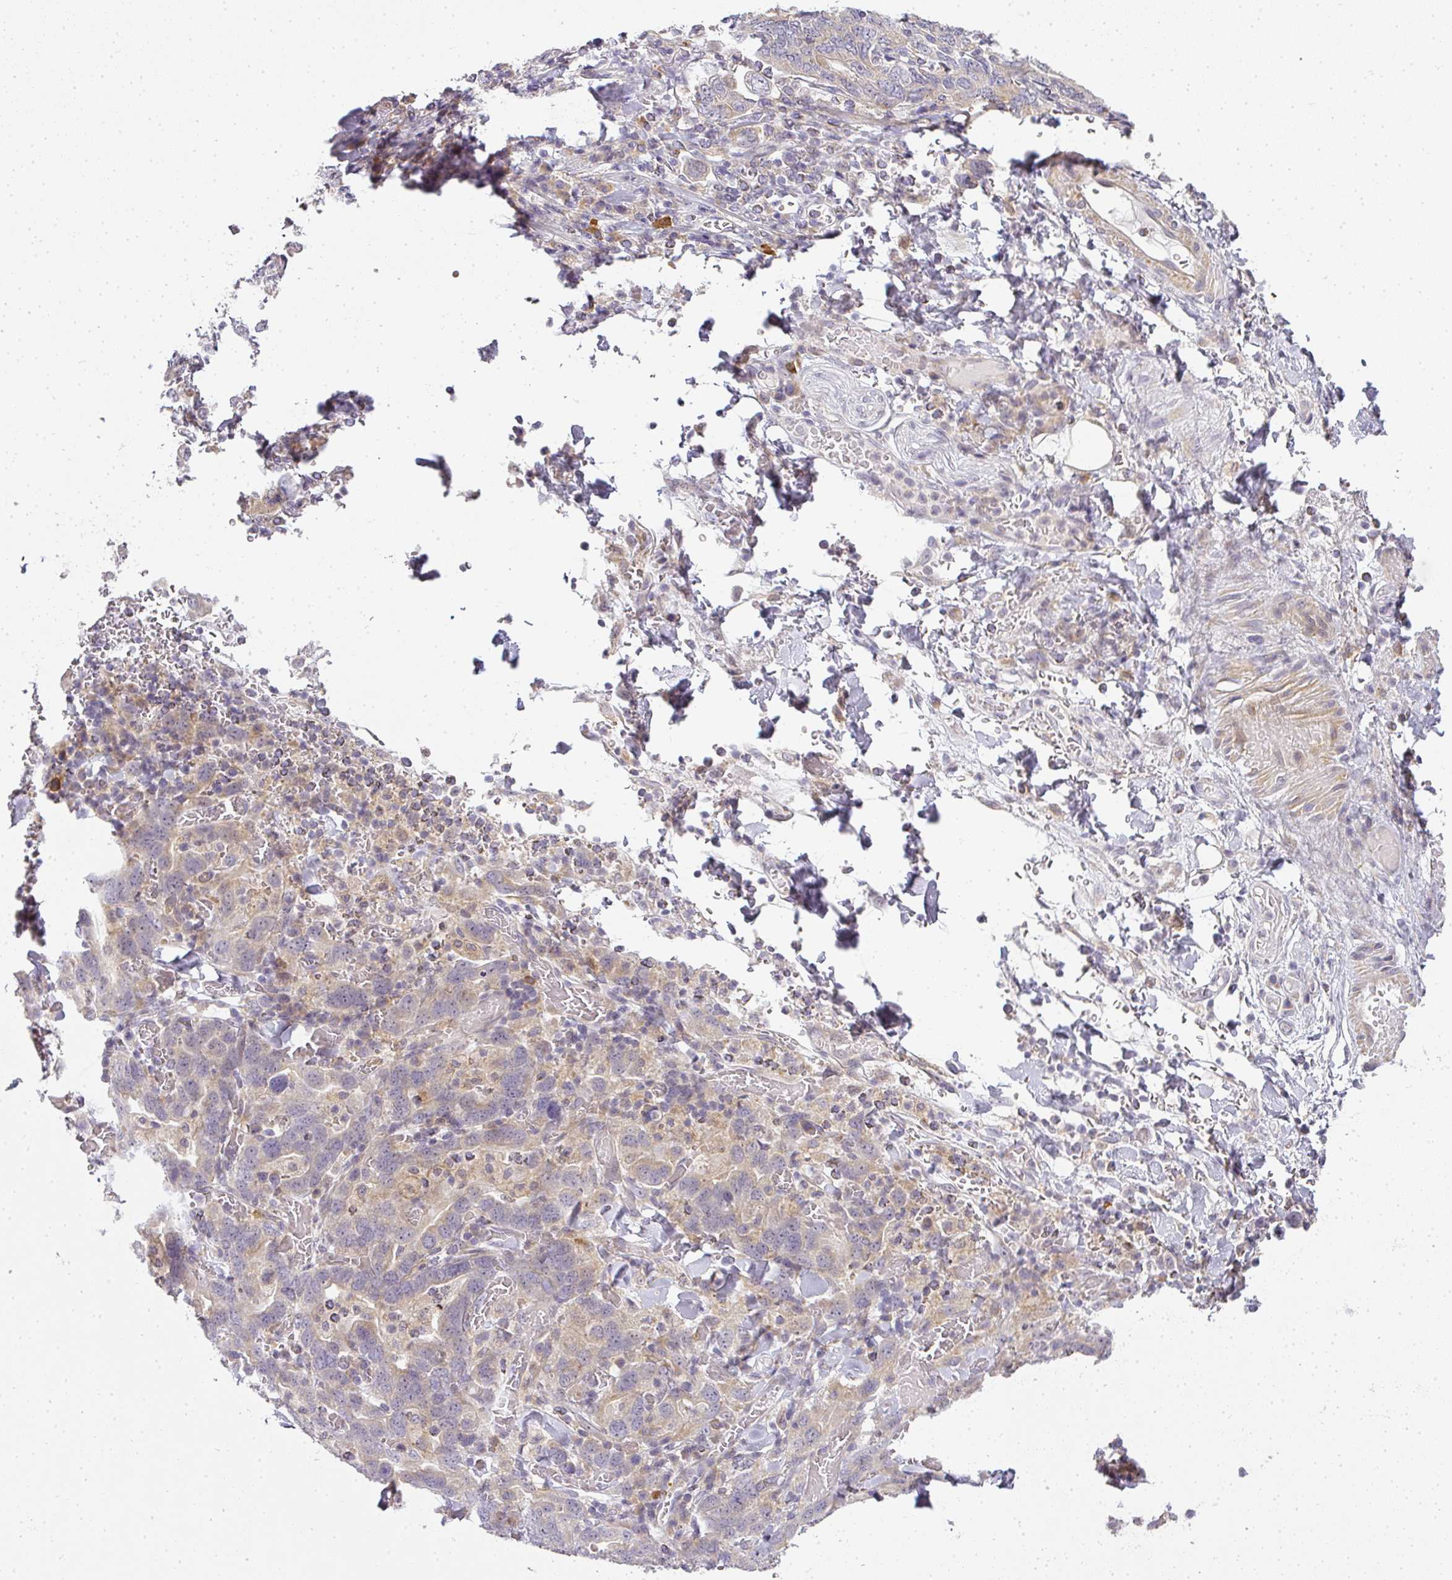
{"staining": {"intensity": "weak", "quantity": "<25%", "location": "cytoplasmic/membranous"}, "tissue": "stomach cancer", "cell_type": "Tumor cells", "image_type": "cancer", "snomed": [{"axis": "morphology", "description": "Adenocarcinoma, NOS"}, {"axis": "topography", "description": "Stomach, upper"}, {"axis": "topography", "description": "Stomach"}], "caption": "Tumor cells are negative for brown protein staining in adenocarcinoma (stomach). (Immunohistochemistry, brightfield microscopy, high magnification).", "gene": "MED19", "patient": {"sex": "male", "age": 62}}